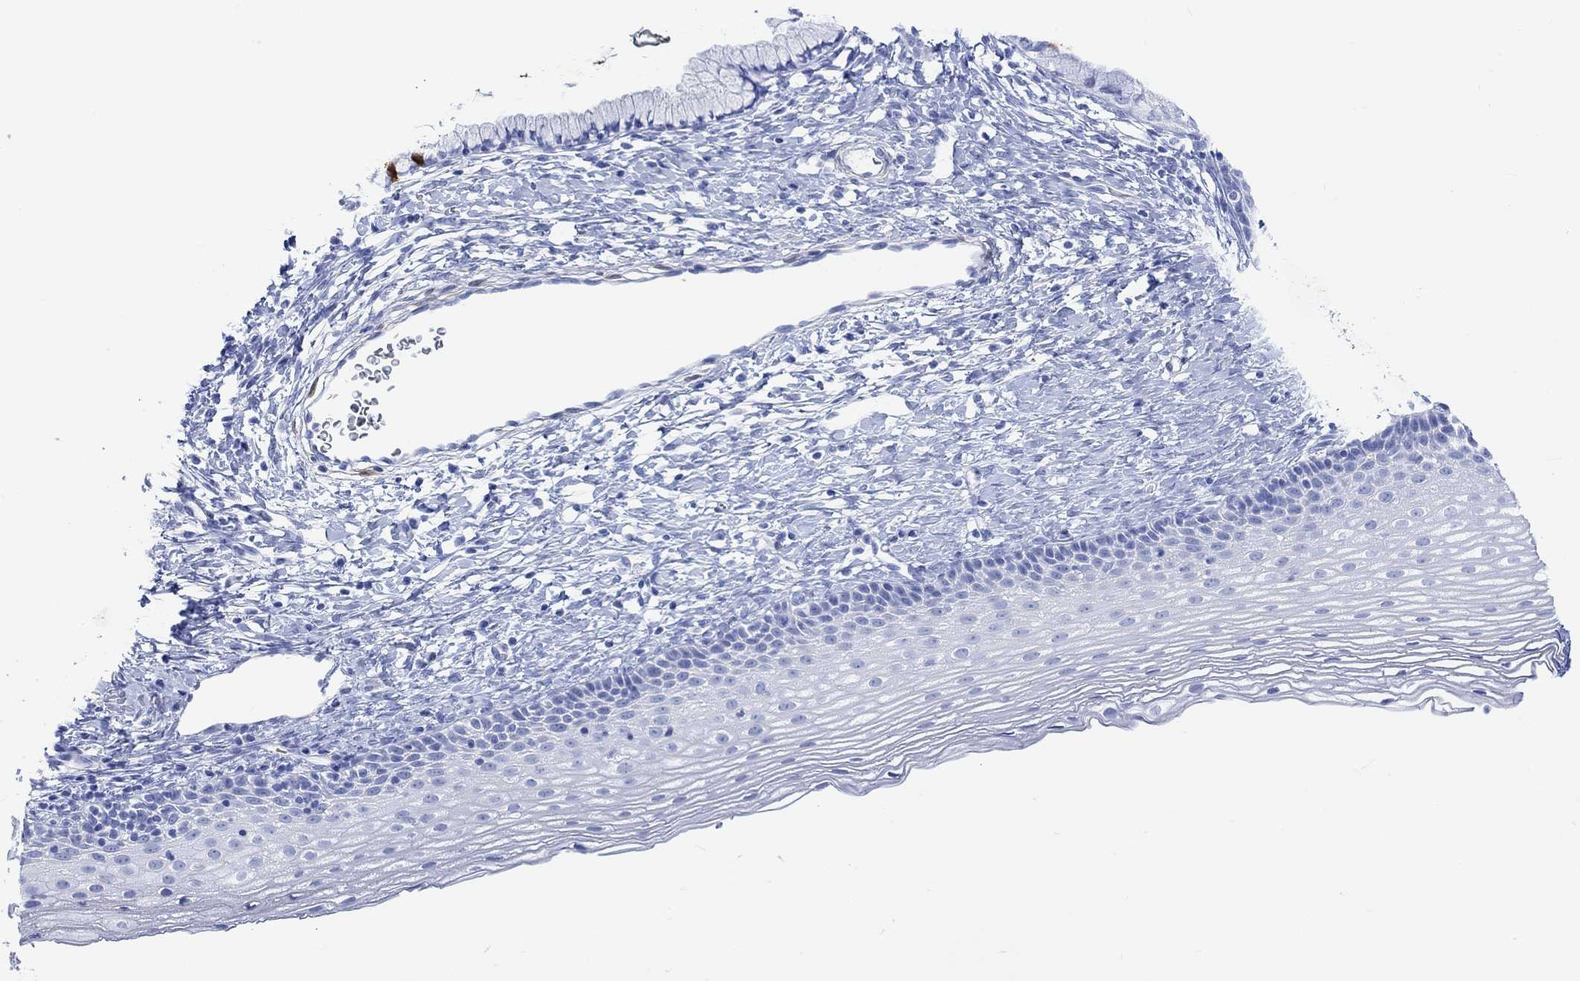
{"staining": {"intensity": "strong", "quantity": "<25%", "location": "cytoplasmic/membranous,nuclear"}, "tissue": "cervix", "cell_type": "Glandular cells", "image_type": "normal", "snomed": [{"axis": "morphology", "description": "Normal tissue, NOS"}, {"axis": "topography", "description": "Cervix"}], "caption": "IHC of benign cervix reveals medium levels of strong cytoplasmic/membranous,nuclear positivity in approximately <25% of glandular cells. (brown staining indicates protein expression, while blue staining denotes nuclei).", "gene": "TPPP3", "patient": {"sex": "female", "age": 39}}